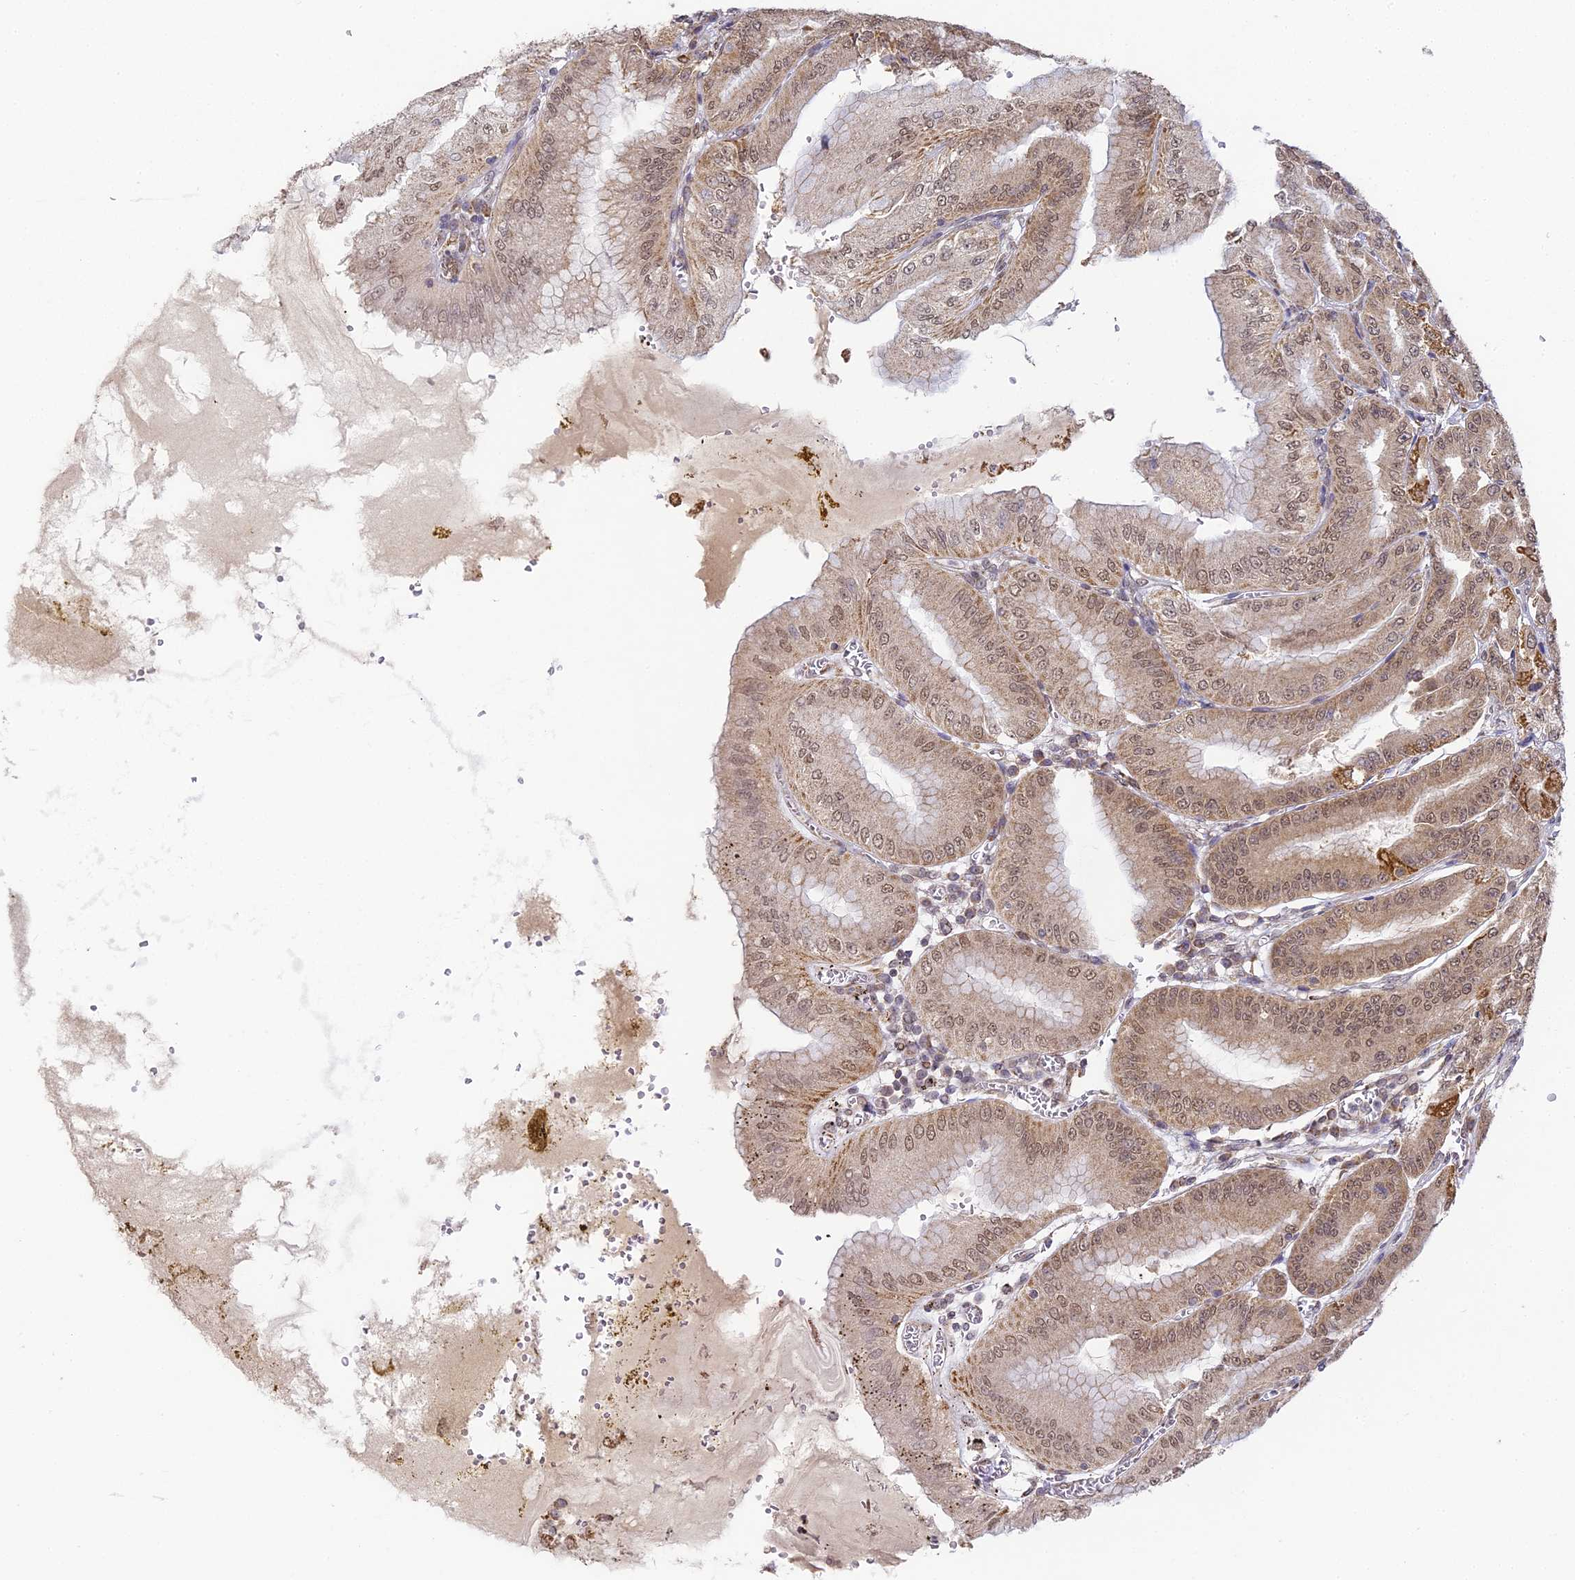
{"staining": {"intensity": "strong", "quantity": ">75%", "location": "cytoplasmic/membranous,nuclear"}, "tissue": "stomach", "cell_type": "Glandular cells", "image_type": "normal", "snomed": [{"axis": "morphology", "description": "Normal tissue, NOS"}, {"axis": "topography", "description": "Stomach, upper"}, {"axis": "topography", "description": "Stomach, lower"}], "caption": "Immunohistochemistry photomicrograph of normal stomach: stomach stained using immunohistochemistry demonstrates high levels of strong protein expression localized specifically in the cytoplasmic/membranous,nuclear of glandular cells, appearing as a cytoplasmic/membranous,nuclear brown color.", "gene": "DNAAF10", "patient": {"sex": "male", "age": 71}}